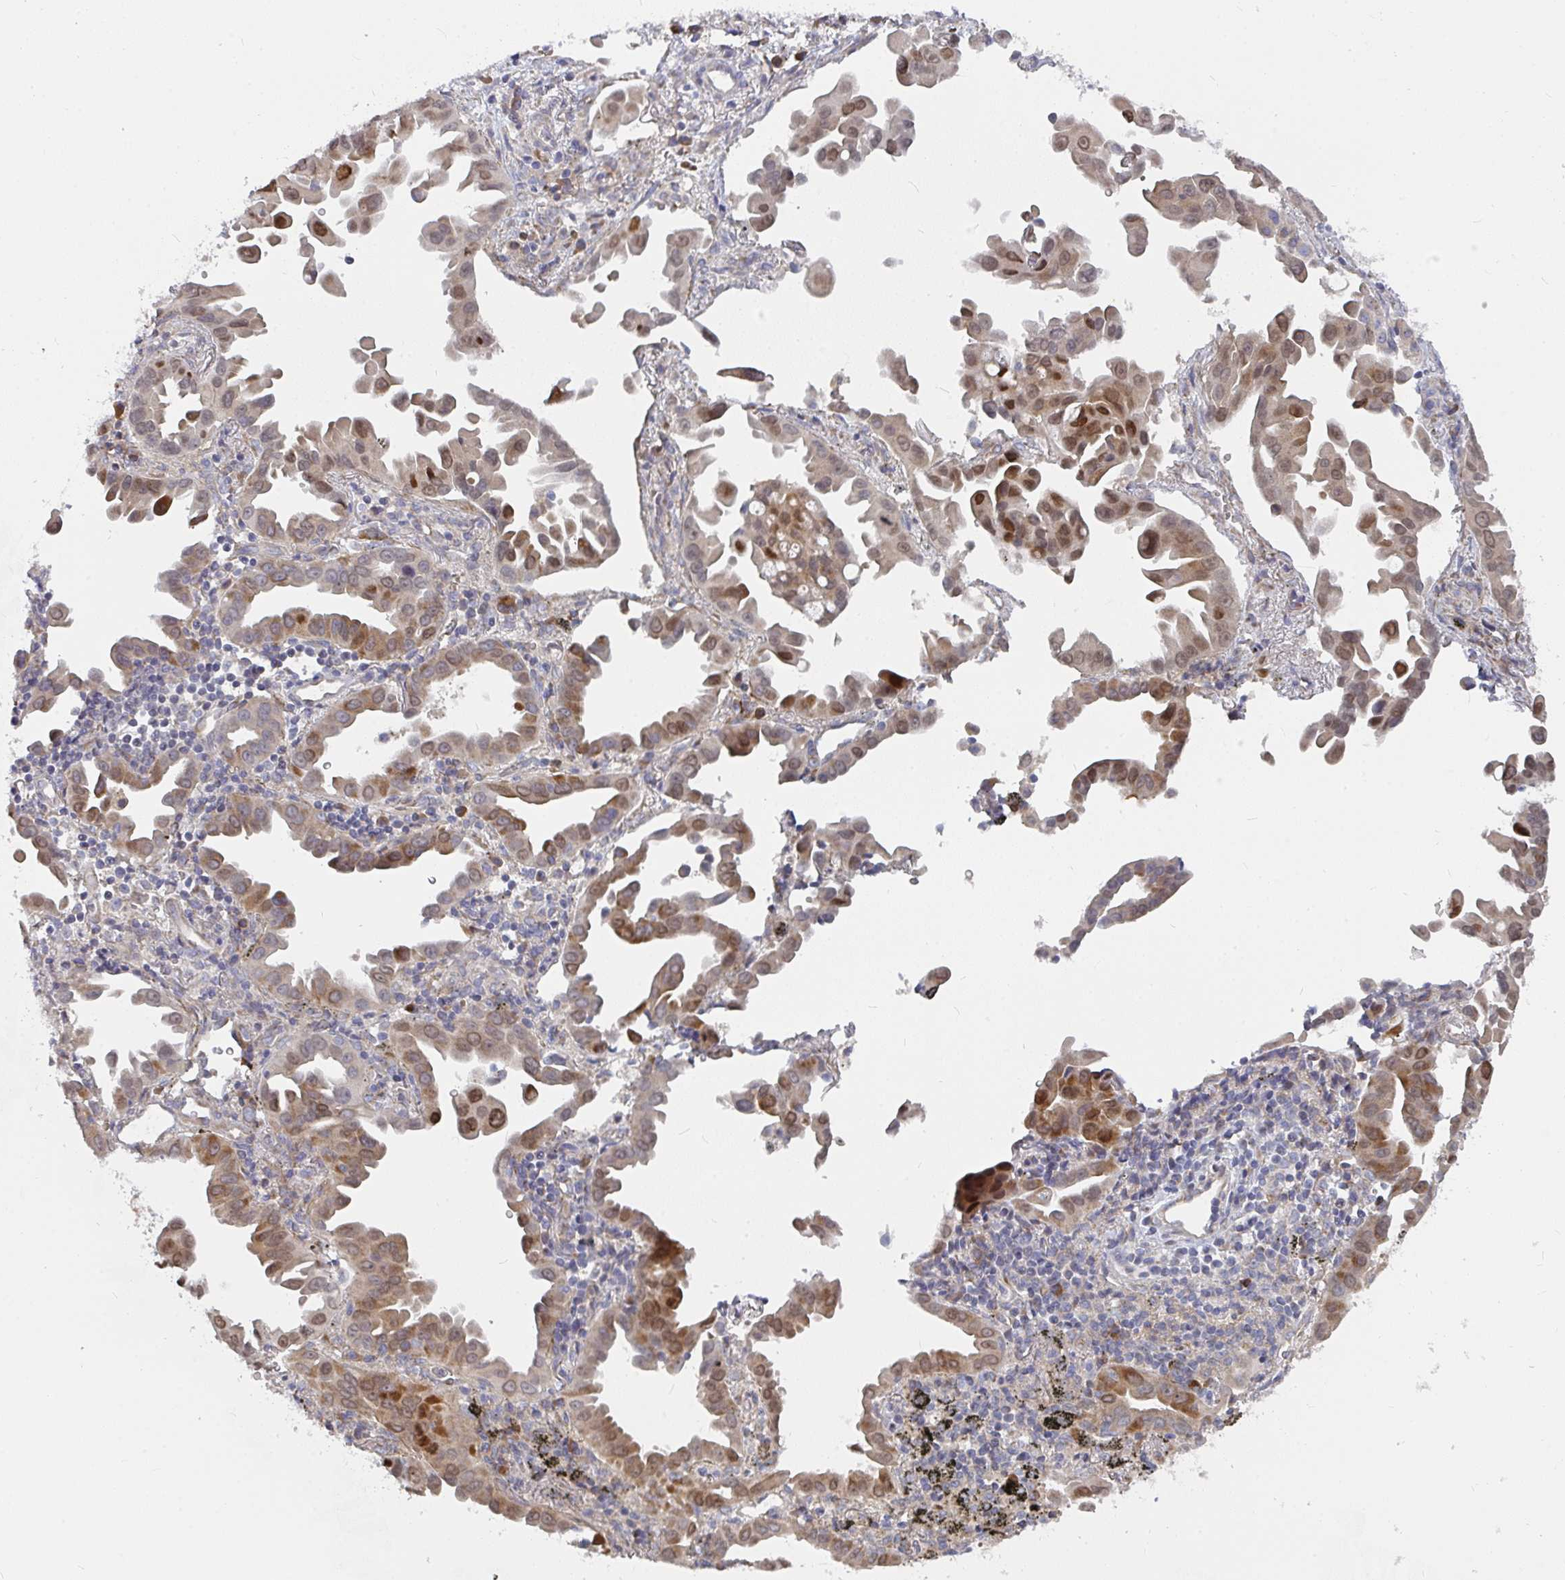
{"staining": {"intensity": "moderate", "quantity": ">75%", "location": "cytoplasmic/membranous,nuclear"}, "tissue": "lung cancer", "cell_type": "Tumor cells", "image_type": "cancer", "snomed": [{"axis": "morphology", "description": "Adenocarcinoma, NOS"}, {"axis": "topography", "description": "Lung"}], "caption": "High-magnification brightfield microscopy of lung cancer stained with DAB (3,3'-diaminobenzidine) (brown) and counterstained with hematoxylin (blue). tumor cells exhibit moderate cytoplasmic/membranous and nuclear expression is appreciated in approximately>75% of cells.", "gene": "RHEBL1", "patient": {"sex": "male", "age": 68}}